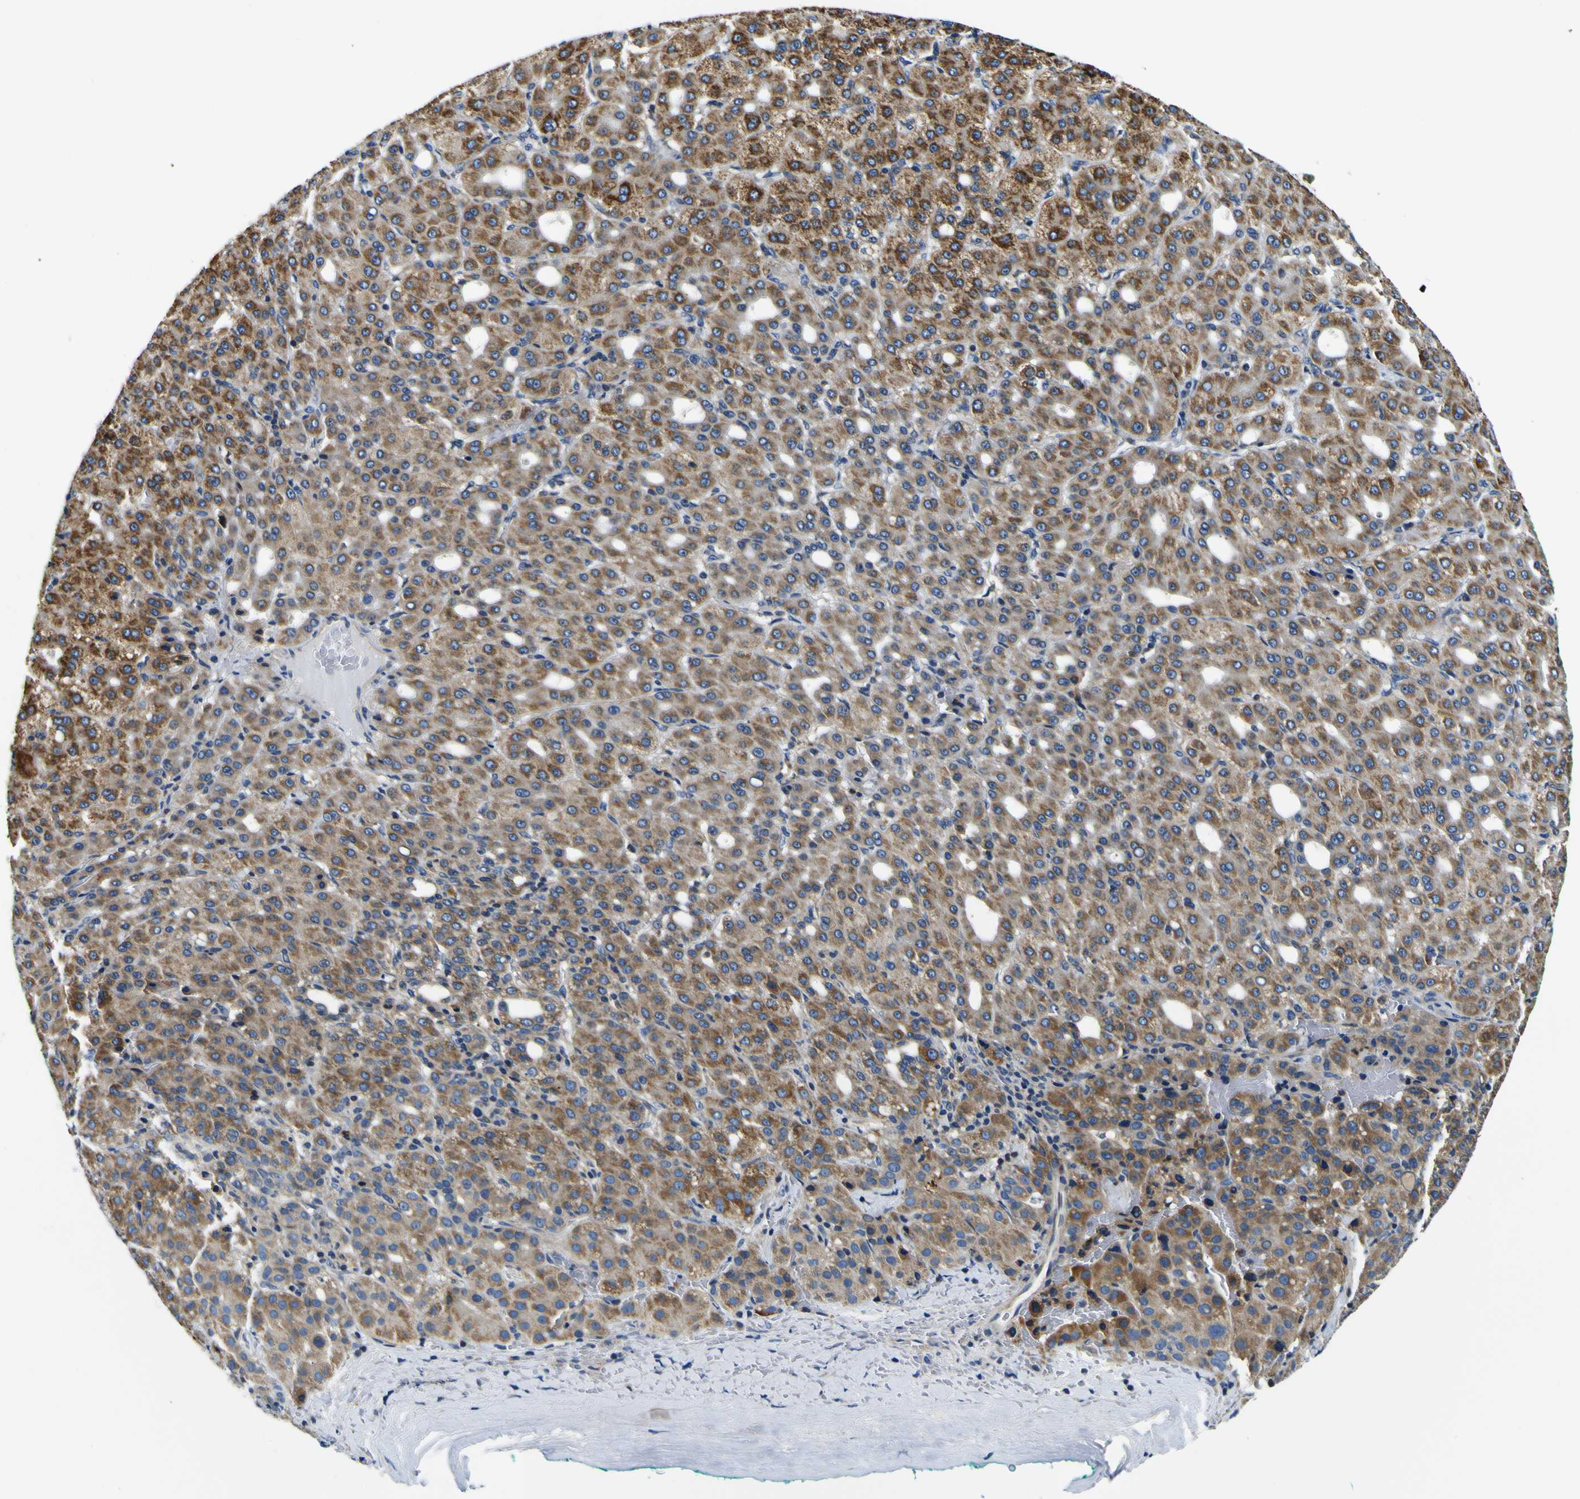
{"staining": {"intensity": "moderate", "quantity": ">75%", "location": "cytoplasmic/membranous"}, "tissue": "liver cancer", "cell_type": "Tumor cells", "image_type": "cancer", "snomed": [{"axis": "morphology", "description": "Carcinoma, Hepatocellular, NOS"}, {"axis": "topography", "description": "Liver"}], "caption": "Hepatocellular carcinoma (liver) stained for a protein exhibits moderate cytoplasmic/membranous positivity in tumor cells.", "gene": "CLSTN1", "patient": {"sex": "male", "age": 65}}